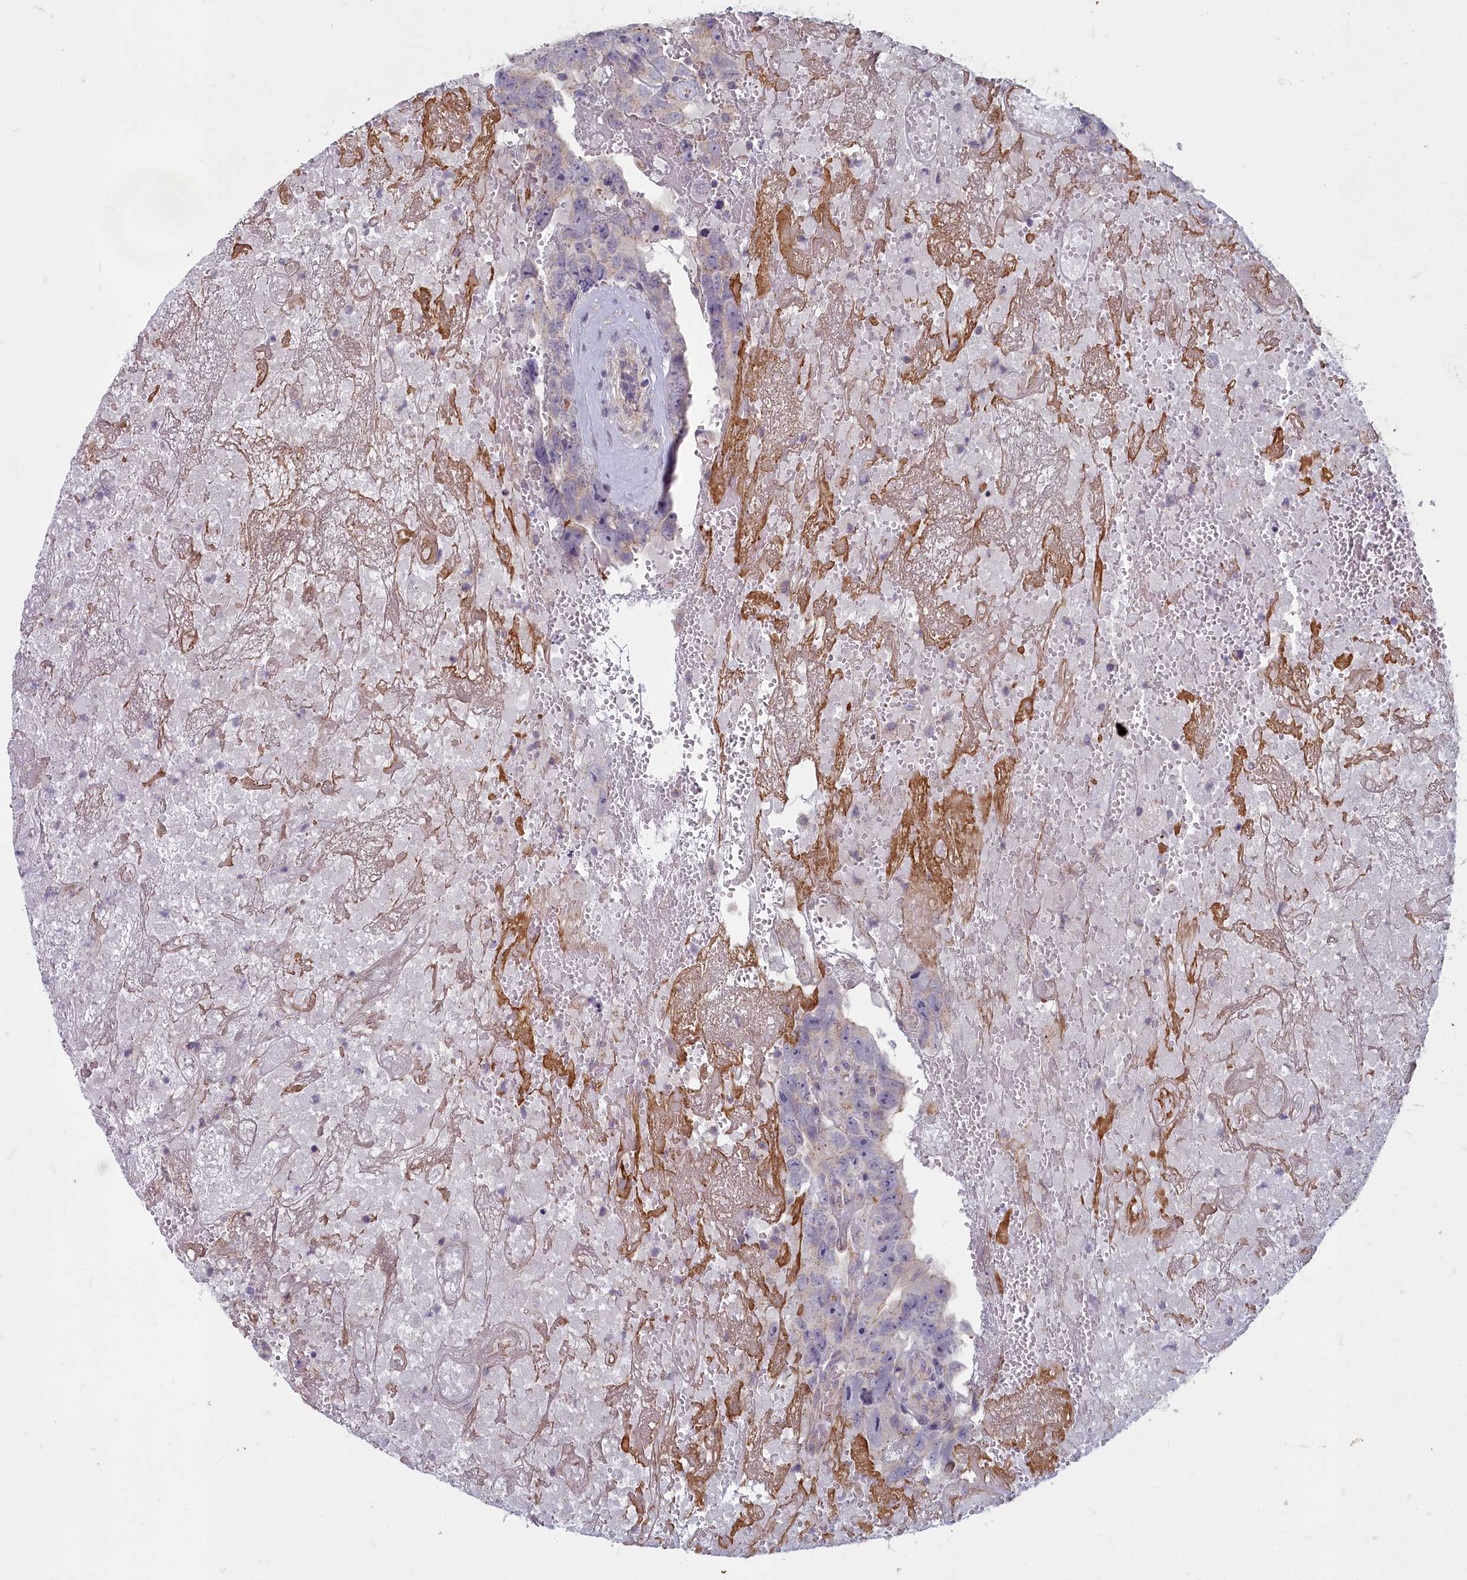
{"staining": {"intensity": "weak", "quantity": "<25%", "location": "cytoplasmic/membranous"}, "tissue": "testis cancer", "cell_type": "Tumor cells", "image_type": "cancer", "snomed": [{"axis": "morphology", "description": "Carcinoma, Embryonal, NOS"}, {"axis": "topography", "description": "Testis"}], "caption": "The image exhibits no significant staining in tumor cells of testis embryonal carcinoma. (Brightfield microscopy of DAB (3,3'-diaminobenzidine) IHC at high magnification).", "gene": "INSYN2A", "patient": {"sex": "male", "age": 45}}